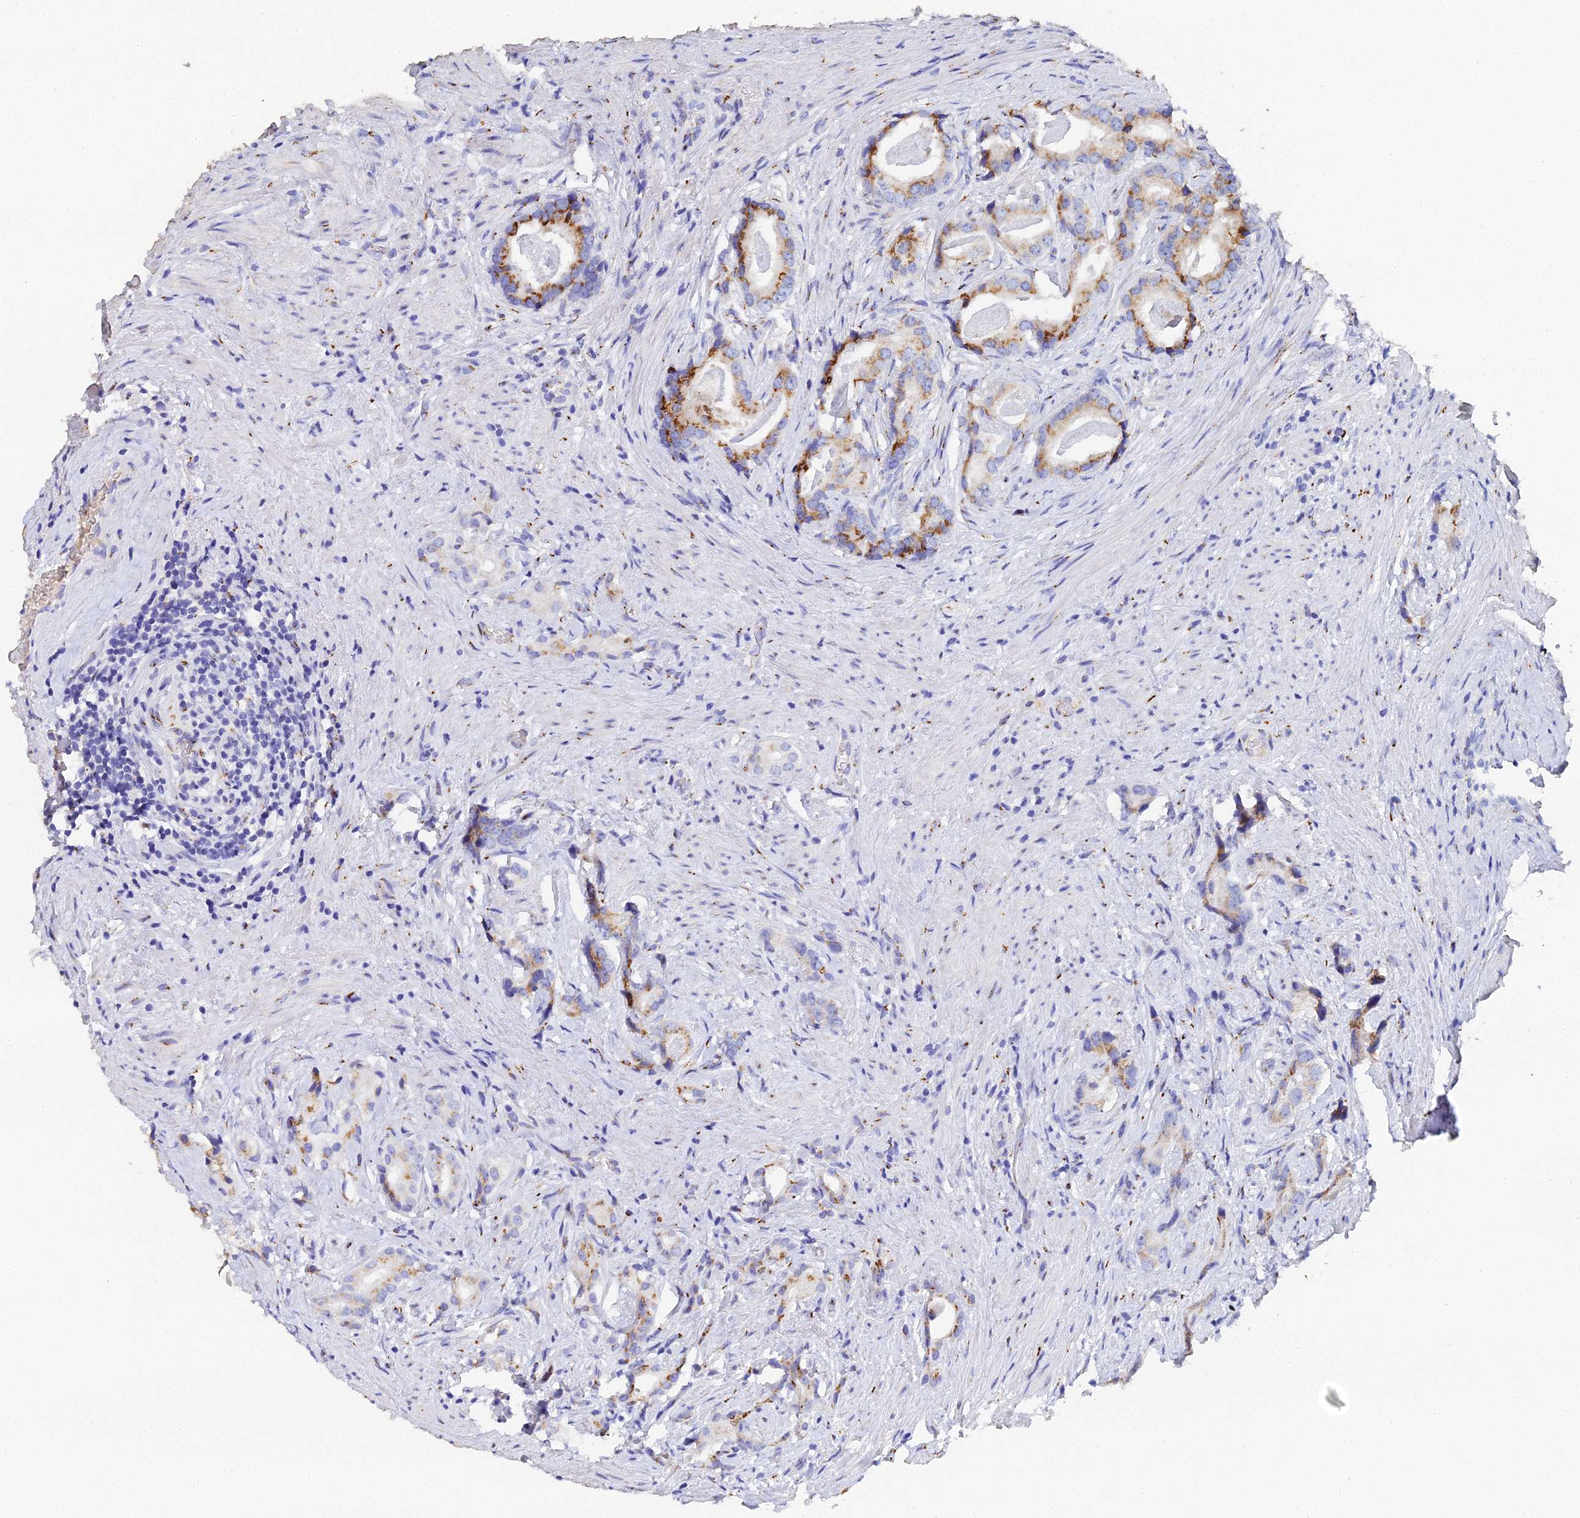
{"staining": {"intensity": "moderate", "quantity": ">75%", "location": "cytoplasmic/membranous"}, "tissue": "prostate cancer", "cell_type": "Tumor cells", "image_type": "cancer", "snomed": [{"axis": "morphology", "description": "Adenocarcinoma, Low grade"}, {"axis": "topography", "description": "Prostate"}], "caption": "Immunohistochemistry (DAB) staining of human adenocarcinoma (low-grade) (prostate) displays moderate cytoplasmic/membranous protein staining in about >75% of tumor cells.", "gene": "ENSG00000268674", "patient": {"sex": "male", "age": 71}}